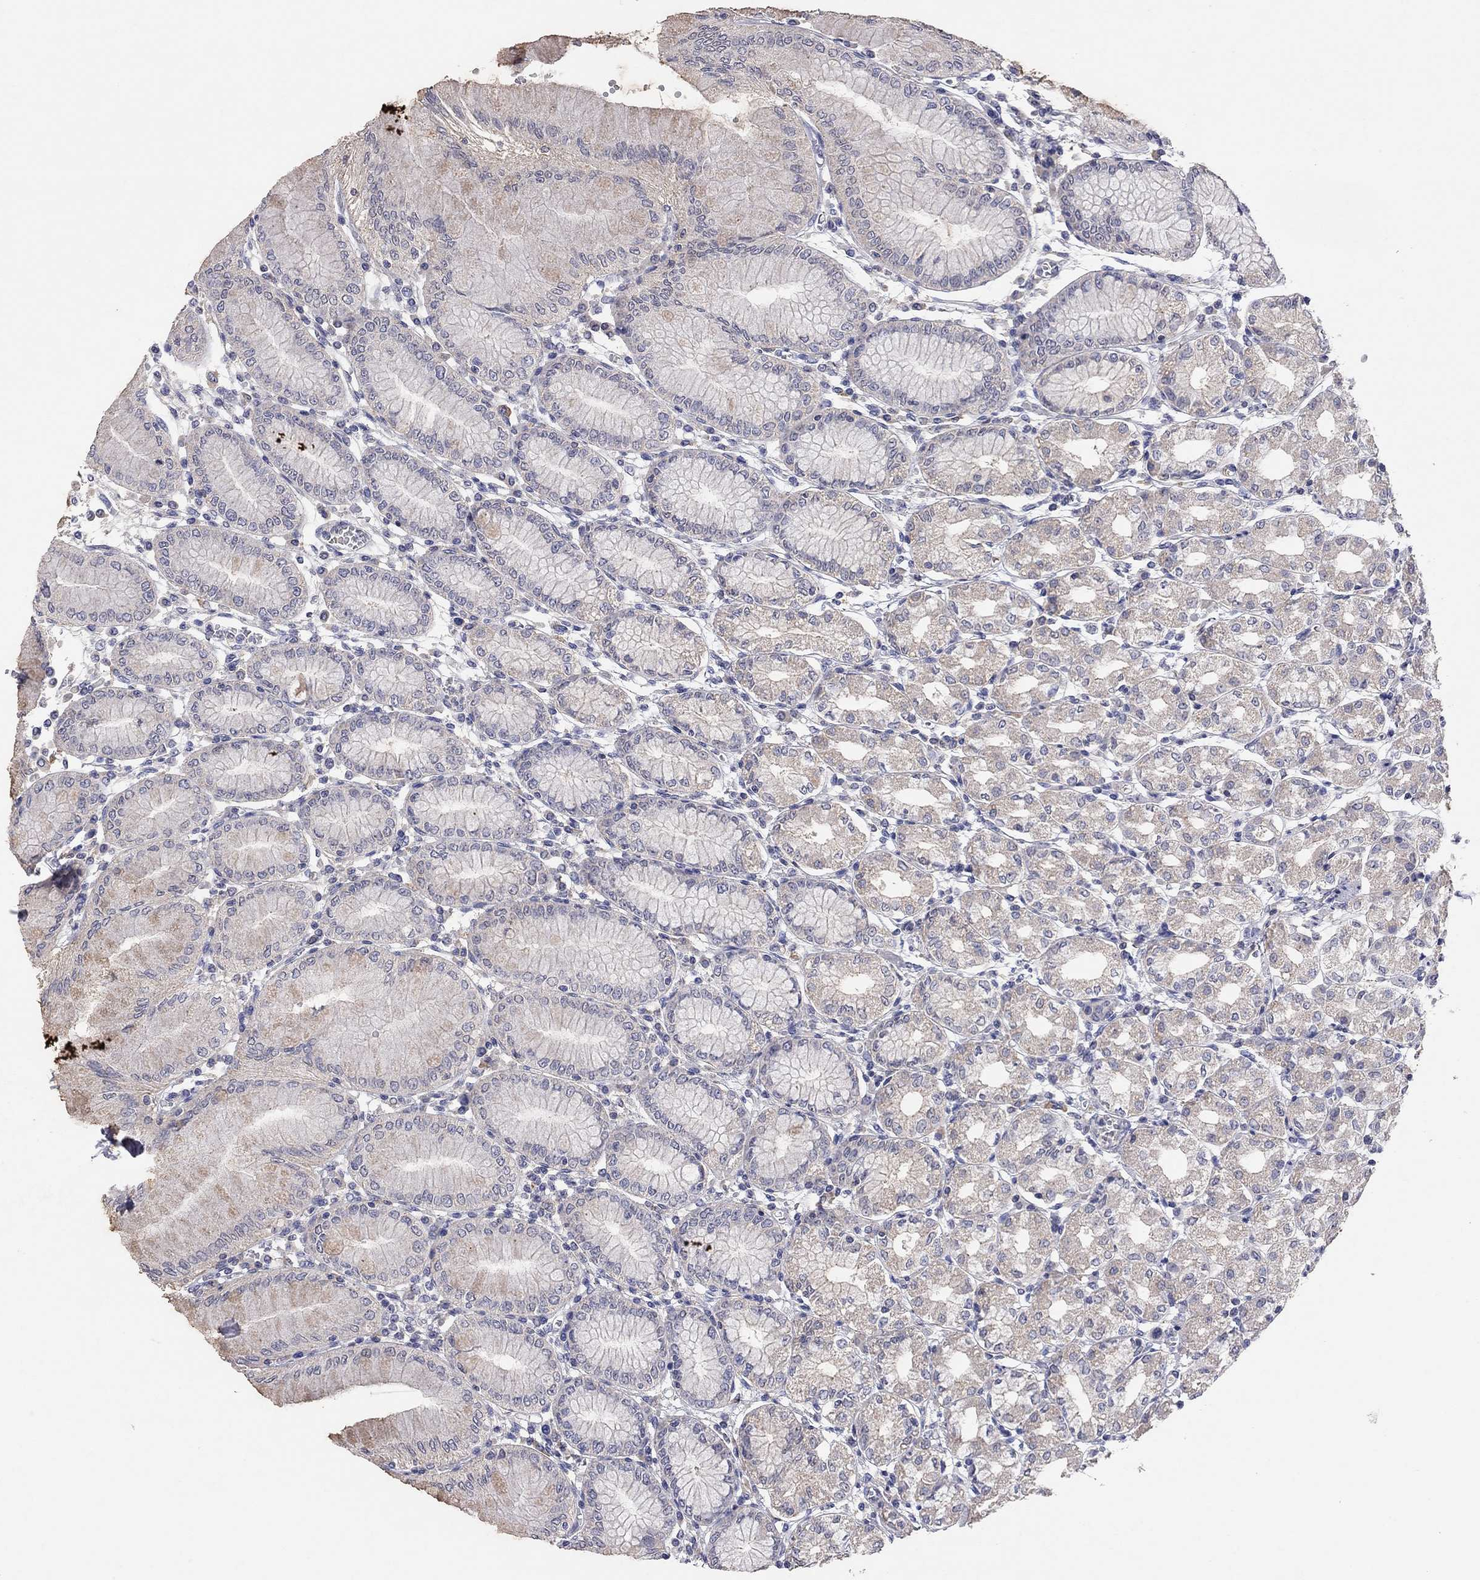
{"staining": {"intensity": "weak", "quantity": "25%-75%", "location": "cytoplasmic/membranous"}, "tissue": "stomach", "cell_type": "Glandular cells", "image_type": "normal", "snomed": [{"axis": "morphology", "description": "Normal tissue, NOS"}, {"axis": "topography", "description": "Skeletal muscle"}, {"axis": "topography", "description": "Stomach"}], "caption": "High-magnification brightfield microscopy of unremarkable stomach stained with DAB (3,3'-diaminobenzidine) (brown) and counterstained with hematoxylin (blue). glandular cells exhibit weak cytoplasmic/membranous staining is present in approximately25%-75% of cells. (DAB (3,3'-diaminobenzidine) IHC, brown staining for protein, blue staining for nuclei).", "gene": "MMP13", "patient": {"sex": "female", "age": 57}}